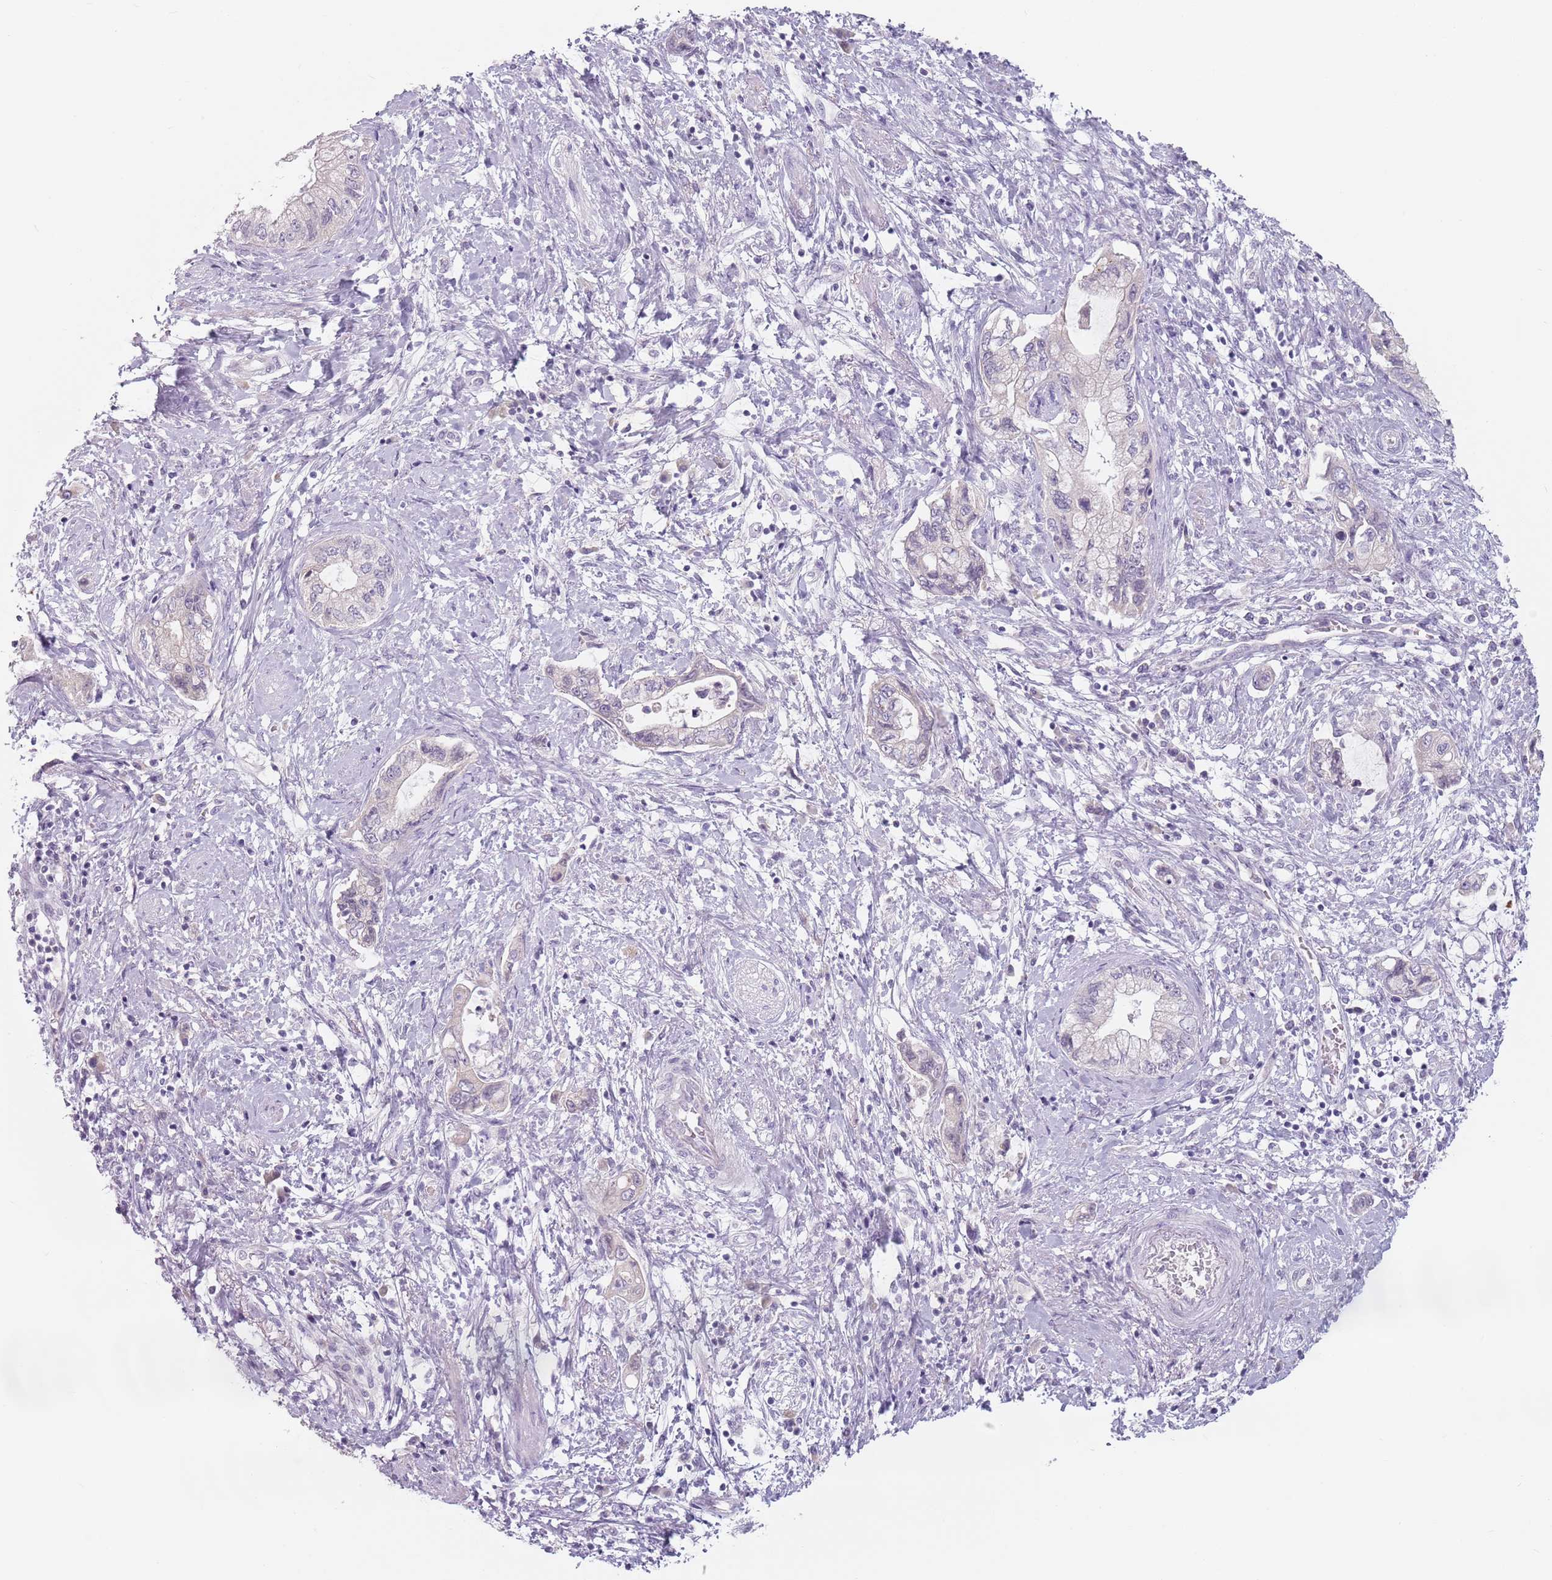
{"staining": {"intensity": "negative", "quantity": "none", "location": "none"}, "tissue": "pancreatic cancer", "cell_type": "Tumor cells", "image_type": "cancer", "snomed": [{"axis": "morphology", "description": "Adenocarcinoma, NOS"}, {"axis": "topography", "description": "Pancreas"}], "caption": "Image shows no protein positivity in tumor cells of adenocarcinoma (pancreatic) tissue.", "gene": "CEP19", "patient": {"sex": "female", "age": 73}}